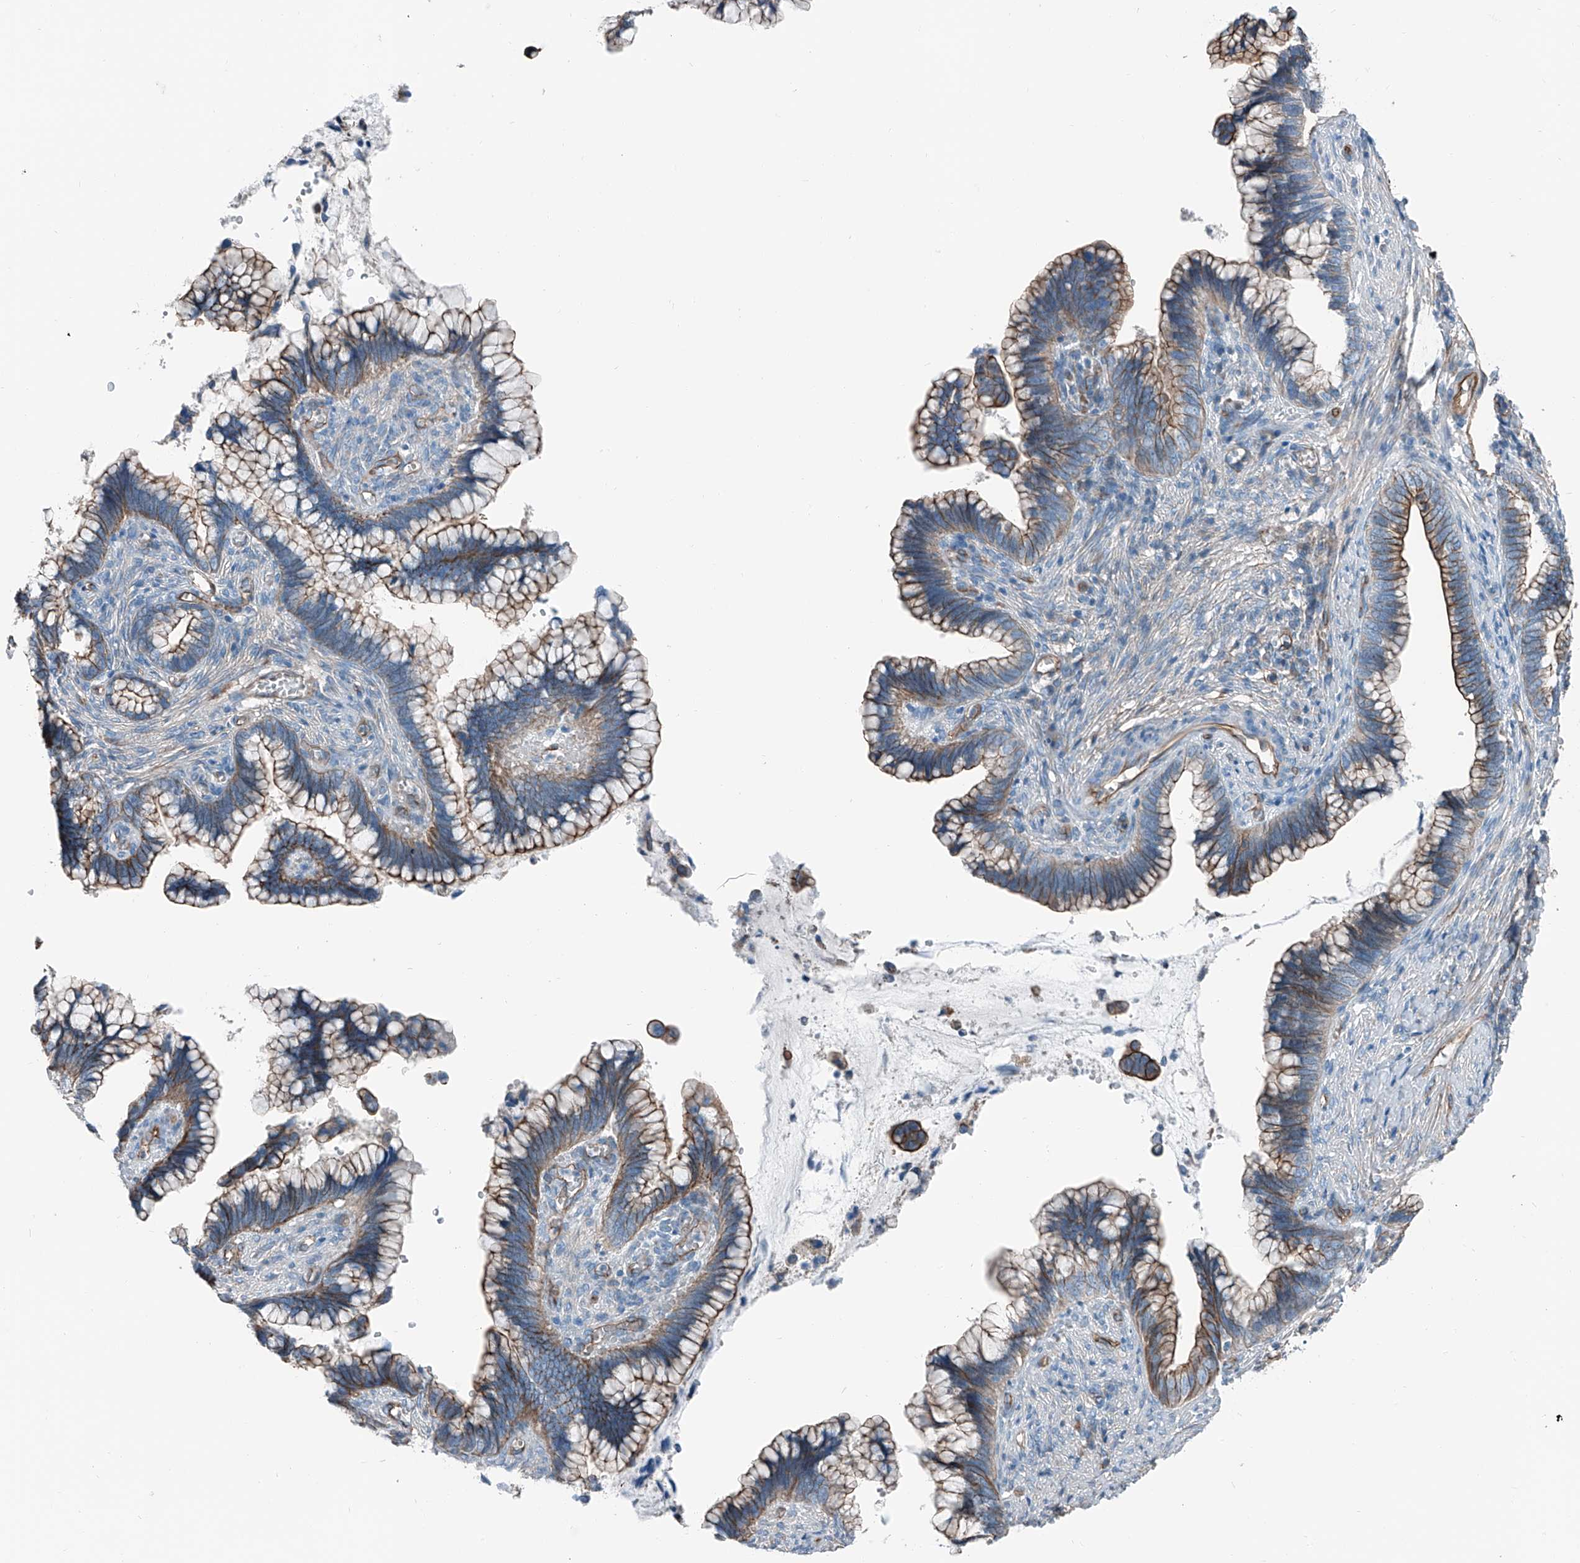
{"staining": {"intensity": "moderate", "quantity": ">75%", "location": "cytoplasmic/membranous"}, "tissue": "cervical cancer", "cell_type": "Tumor cells", "image_type": "cancer", "snomed": [{"axis": "morphology", "description": "Adenocarcinoma, NOS"}, {"axis": "topography", "description": "Cervix"}], "caption": "Protein staining demonstrates moderate cytoplasmic/membranous expression in about >75% of tumor cells in cervical adenocarcinoma.", "gene": "THEMIS2", "patient": {"sex": "female", "age": 44}}